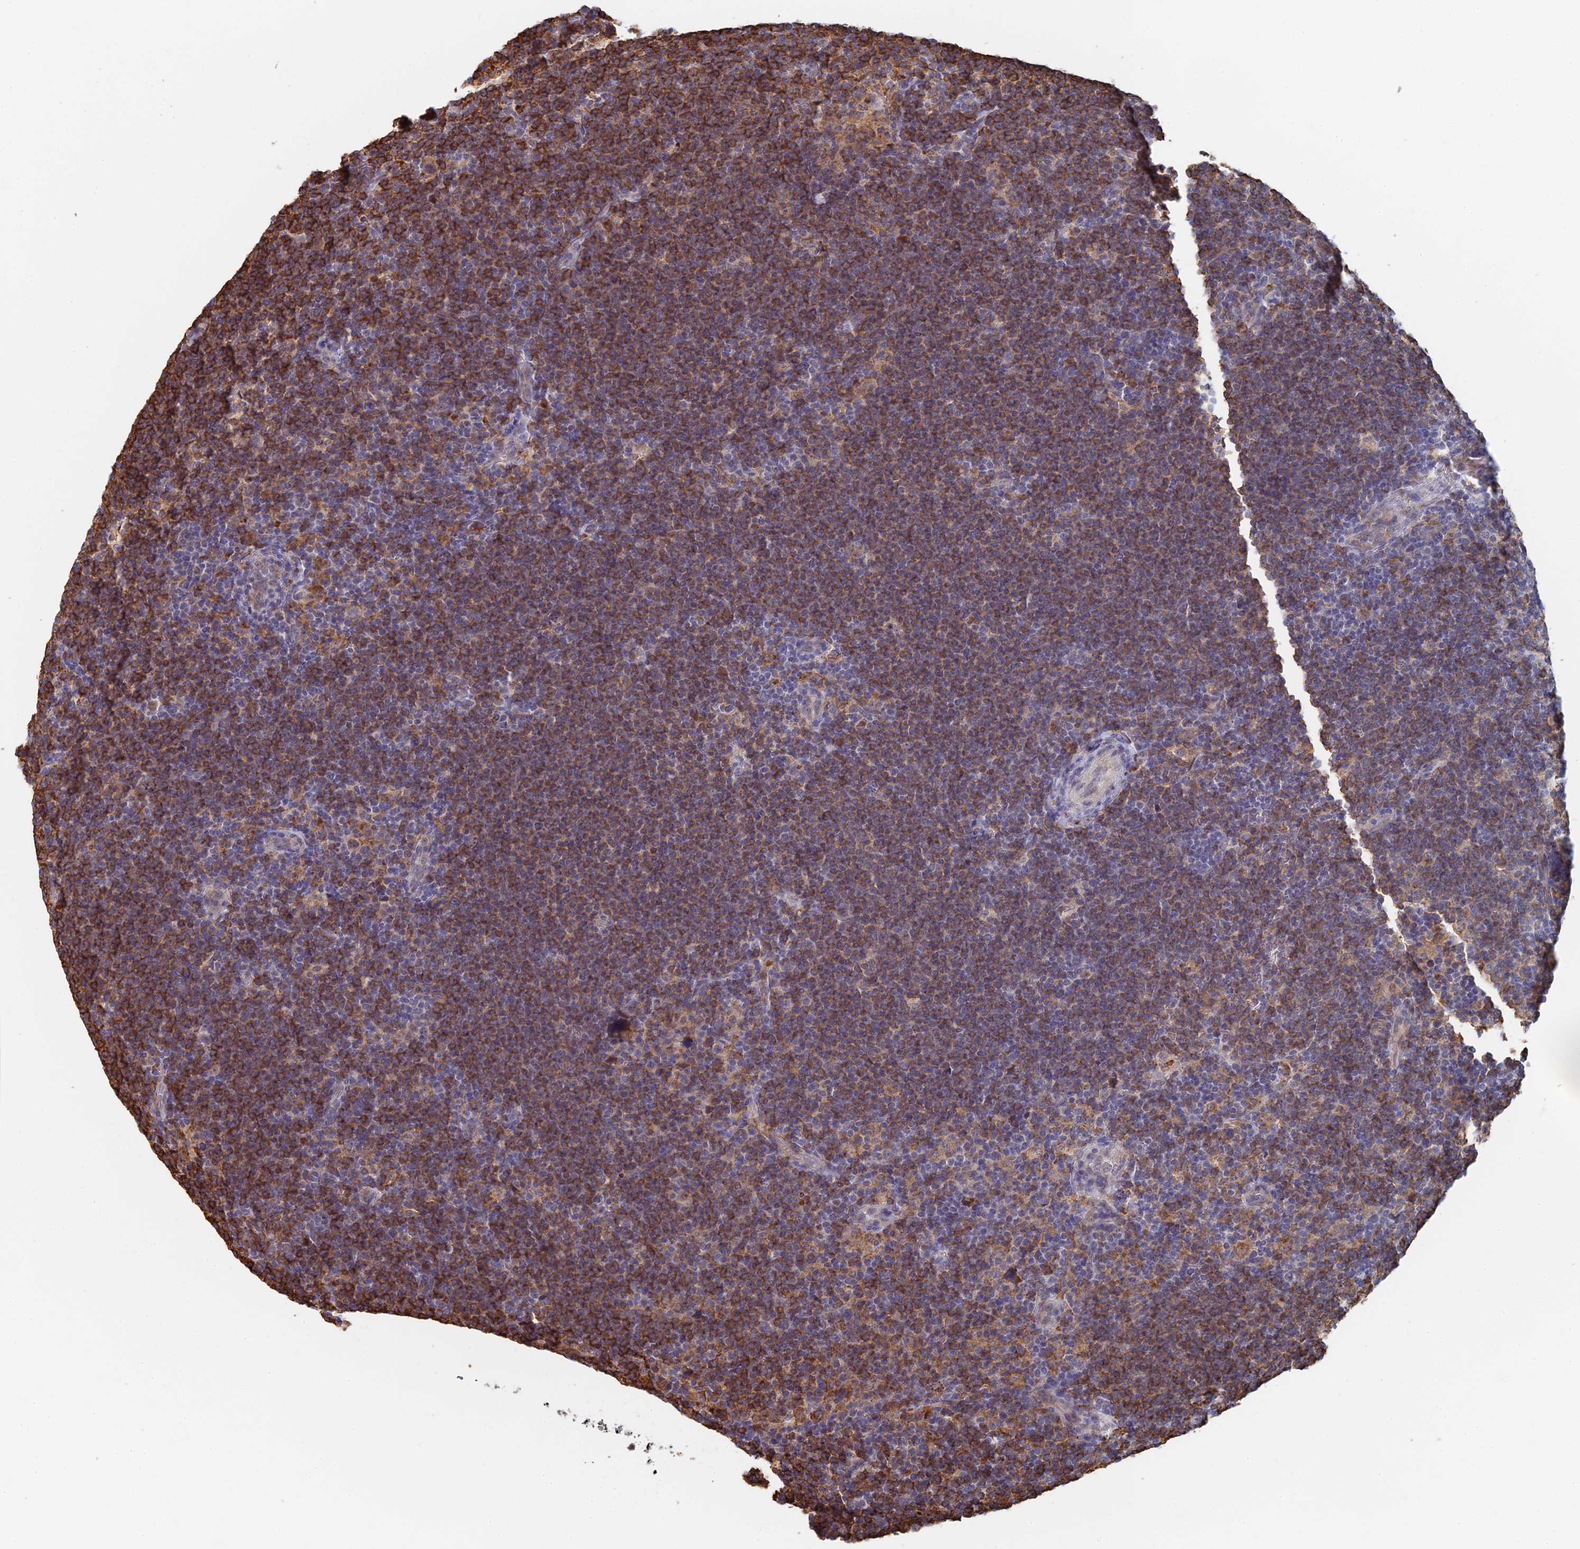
{"staining": {"intensity": "moderate", "quantity": "<25%", "location": "cytoplasmic/membranous"}, "tissue": "lymphoma", "cell_type": "Tumor cells", "image_type": "cancer", "snomed": [{"axis": "morphology", "description": "Hodgkin's disease, NOS"}, {"axis": "topography", "description": "Lymph node"}], "caption": "Immunohistochemistry of human lymphoma displays low levels of moderate cytoplasmic/membranous expression in approximately <25% of tumor cells.", "gene": "GPATCH1", "patient": {"sex": "female", "age": 57}}